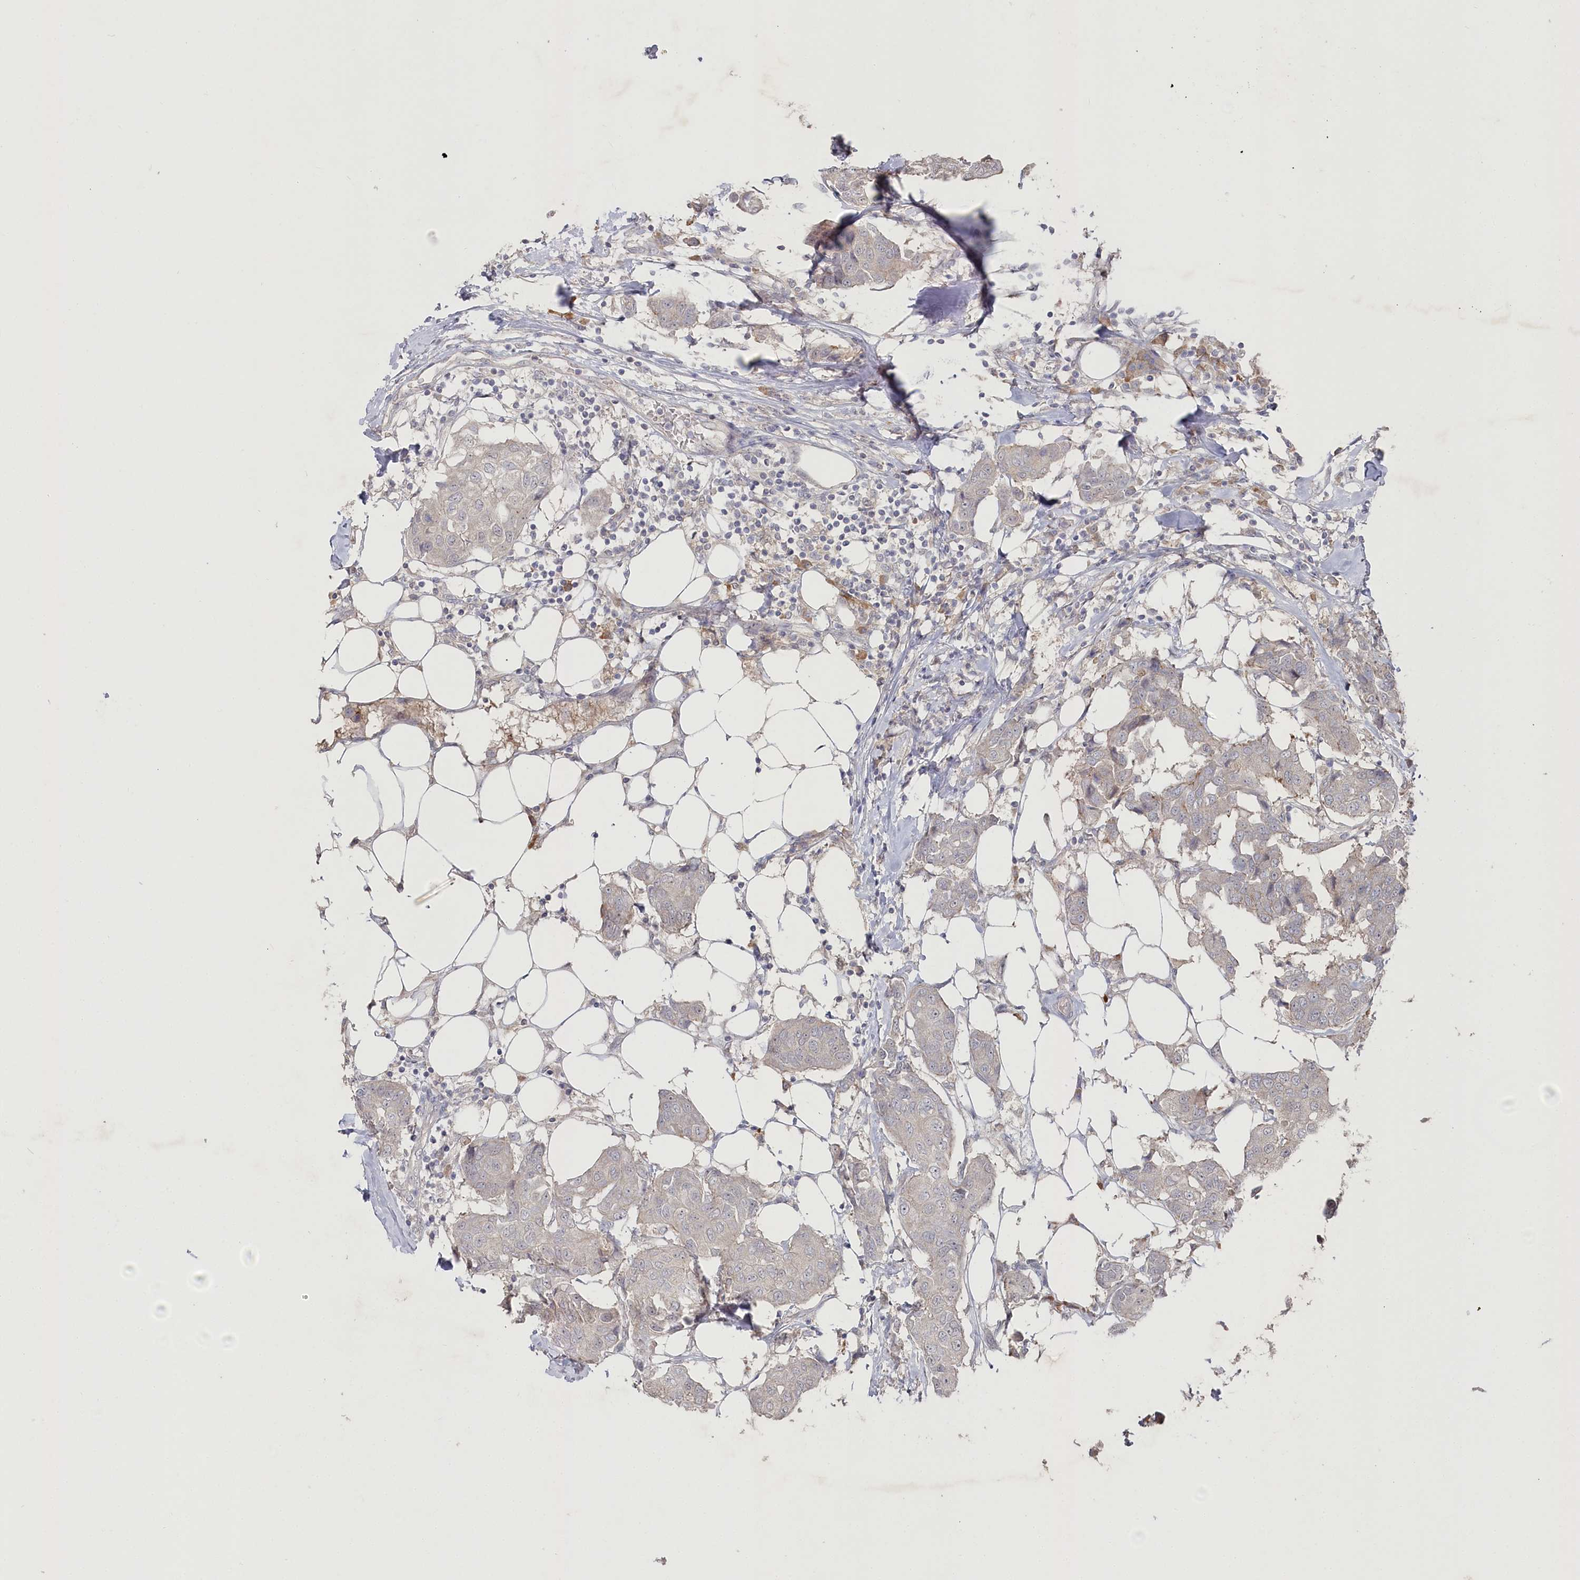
{"staining": {"intensity": "negative", "quantity": "none", "location": "none"}, "tissue": "breast cancer", "cell_type": "Tumor cells", "image_type": "cancer", "snomed": [{"axis": "morphology", "description": "Duct carcinoma"}, {"axis": "topography", "description": "Breast"}], "caption": "Immunohistochemistry micrograph of neoplastic tissue: breast cancer stained with DAB (3,3'-diaminobenzidine) reveals no significant protein staining in tumor cells. Brightfield microscopy of immunohistochemistry stained with DAB (3,3'-diaminobenzidine) (brown) and hematoxylin (blue), captured at high magnification.", "gene": "TGFBRAP1", "patient": {"sex": "female", "age": 80}}